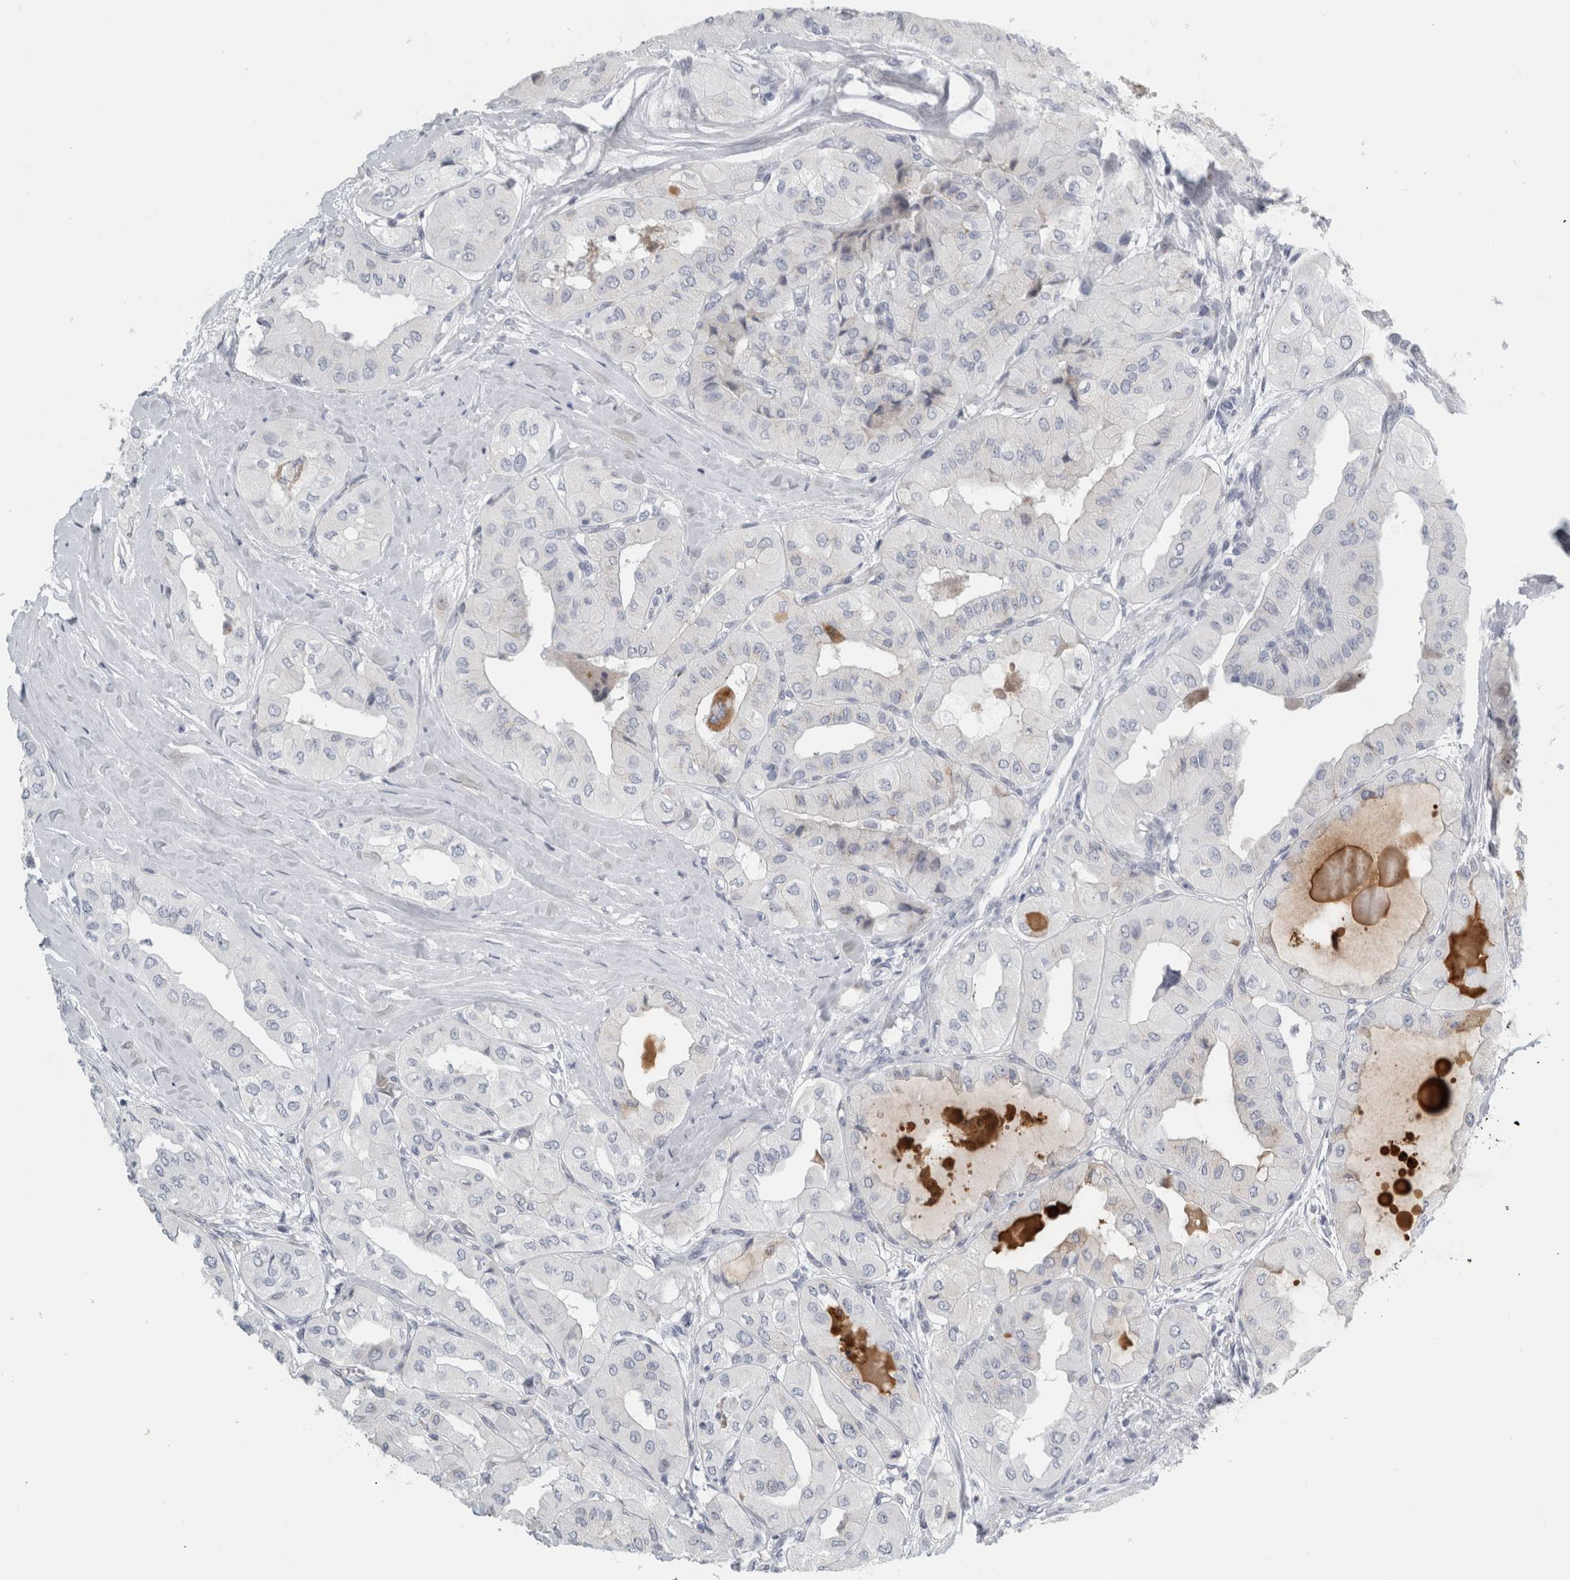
{"staining": {"intensity": "negative", "quantity": "none", "location": "none"}, "tissue": "thyroid cancer", "cell_type": "Tumor cells", "image_type": "cancer", "snomed": [{"axis": "morphology", "description": "Papillary adenocarcinoma, NOS"}, {"axis": "topography", "description": "Thyroid gland"}], "caption": "The photomicrograph demonstrates no significant expression in tumor cells of papillary adenocarcinoma (thyroid).", "gene": "CPE", "patient": {"sex": "female", "age": 59}}